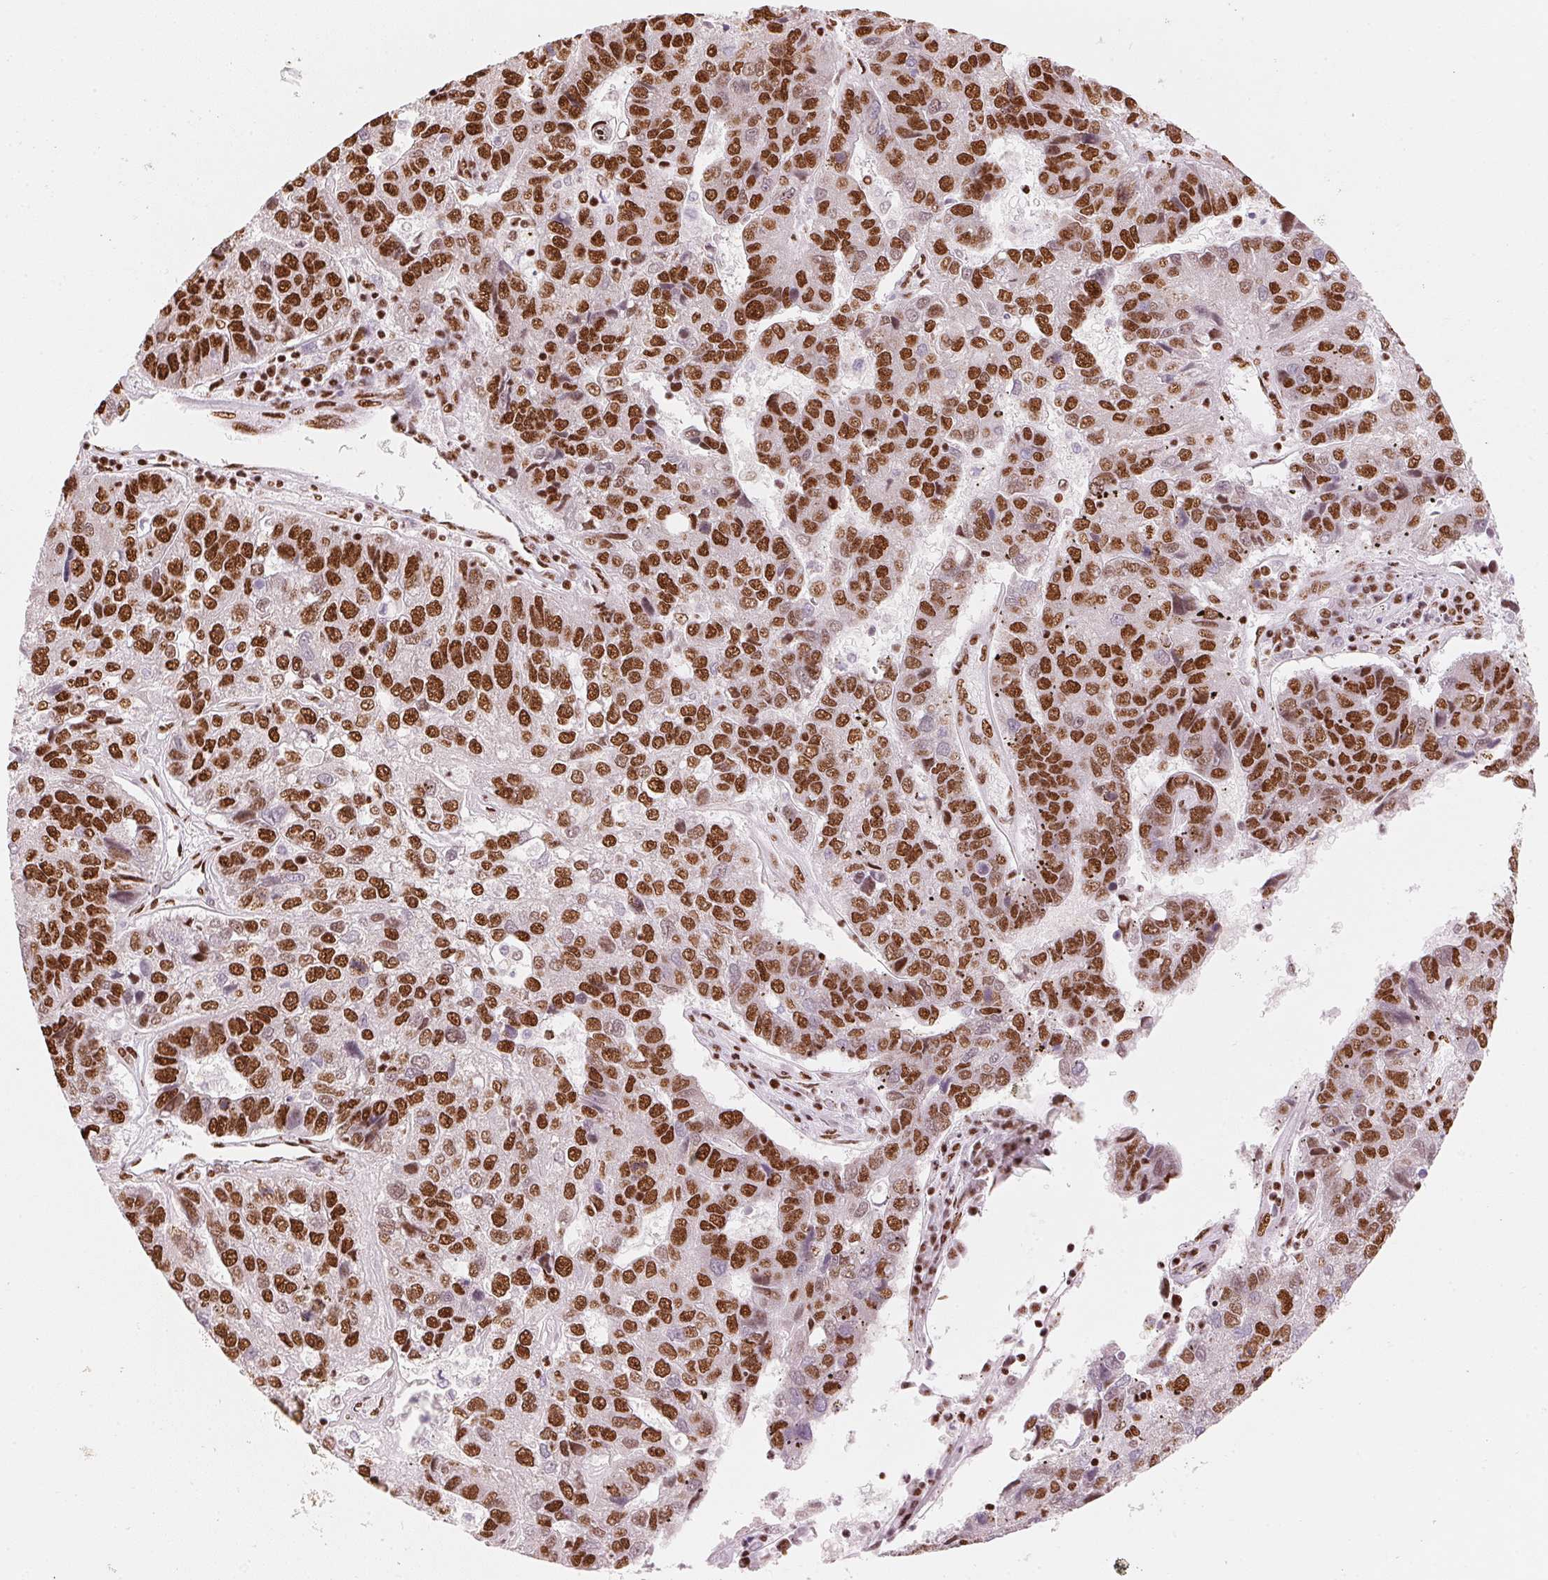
{"staining": {"intensity": "strong", "quantity": "25%-75%", "location": "nuclear"}, "tissue": "pancreatic cancer", "cell_type": "Tumor cells", "image_type": "cancer", "snomed": [{"axis": "morphology", "description": "Adenocarcinoma, NOS"}, {"axis": "topography", "description": "Pancreas"}], "caption": "Pancreatic adenocarcinoma tissue displays strong nuclear staining in about 25%-75% of tumor cells, visualized by immunohistochemistry.", "gene": "NXF1", "patient": {"sex": "female", "age": 61}}